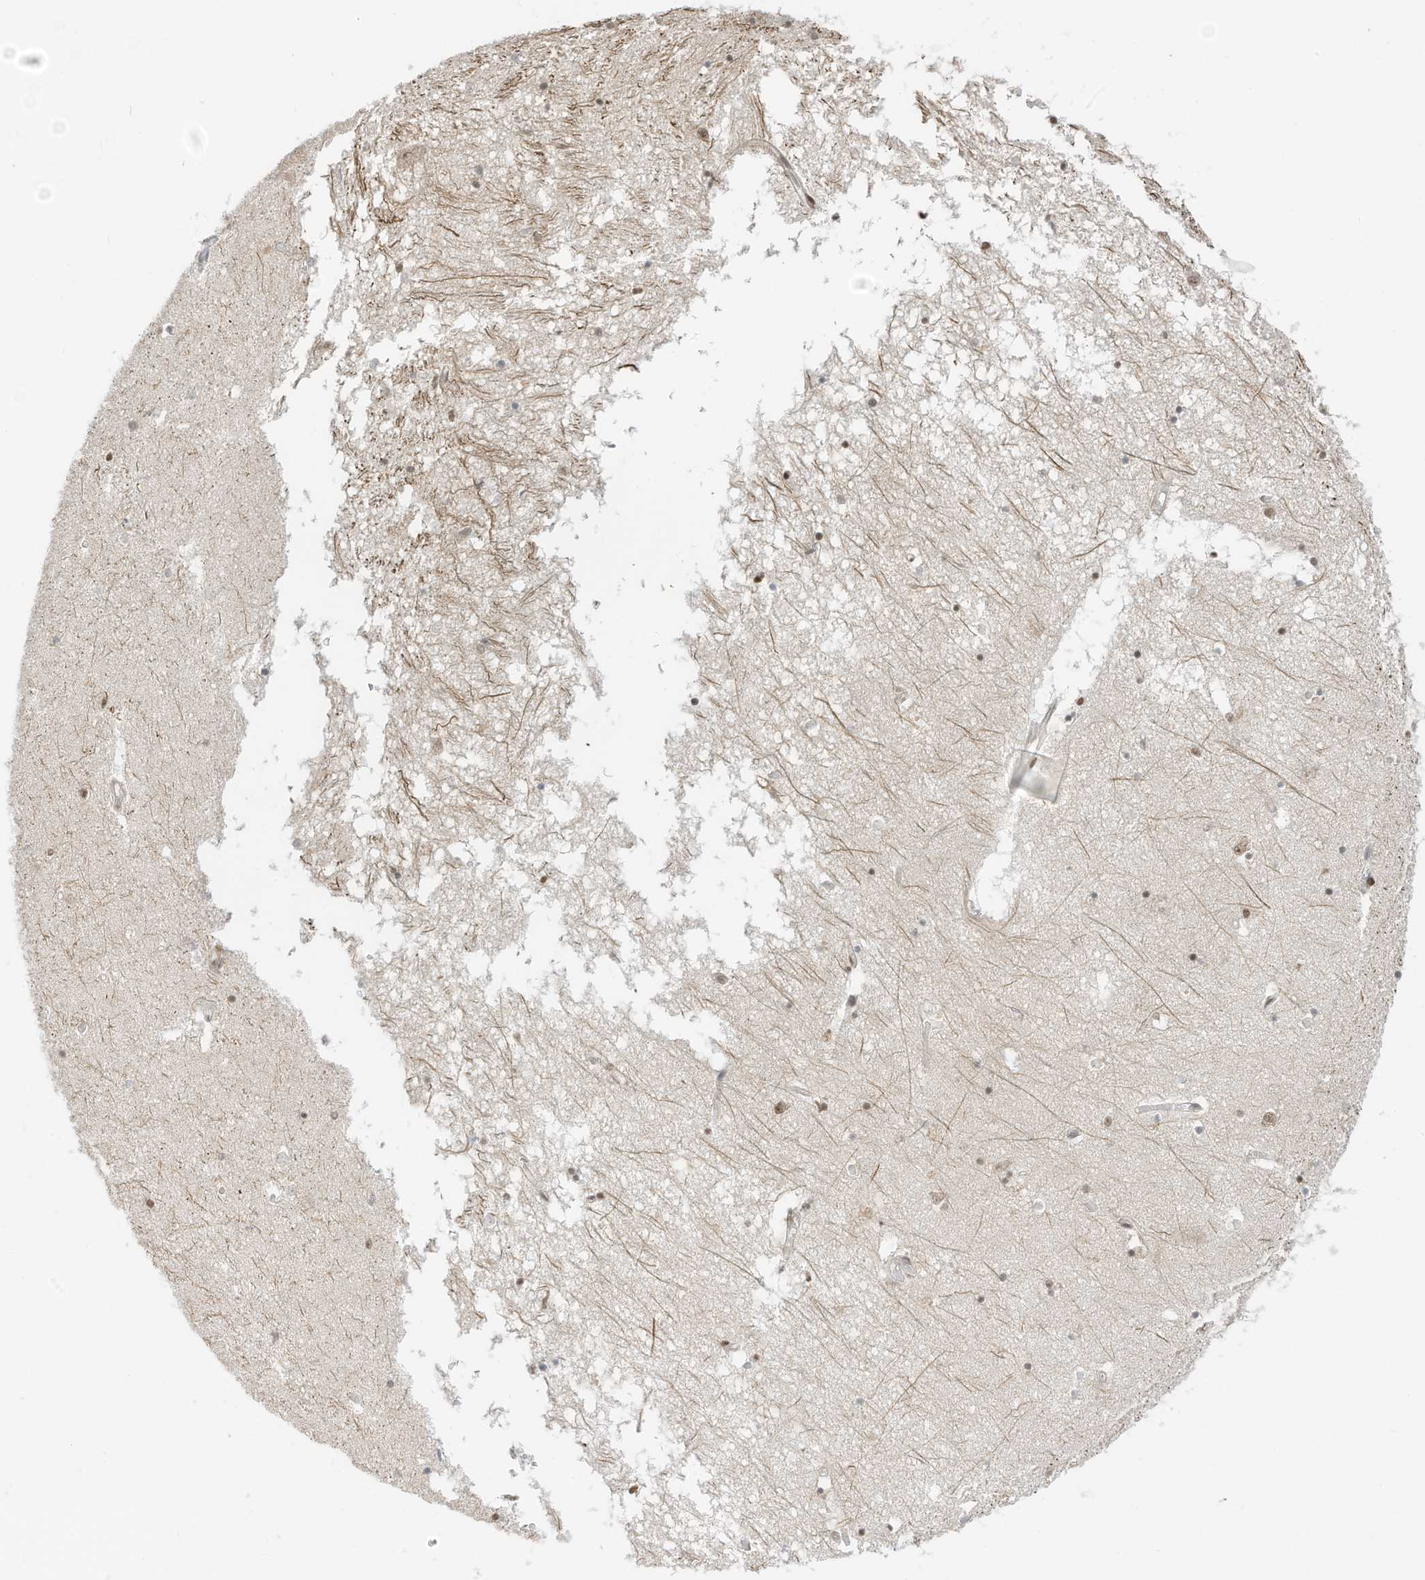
{"staining": {"intensity": "weak", "quantity": "<25%", "location": "nuclear"}, "tissue": "hippocampus", "cell_type": "Glial cells", "image_type": "normal", "snomed": [{"axis": "morphology", "description": "Normal tissue, NOS"}, {"axis": "topography", "description": "Hippocampus"}], "caption": "IHC photomicrograph of unremarkable hippocampus stained for a protein (brown), which demonstrates no expression in glial cells.", "gene": "AURKAIP1", "patient": {"sex": "male", "age": 70}}